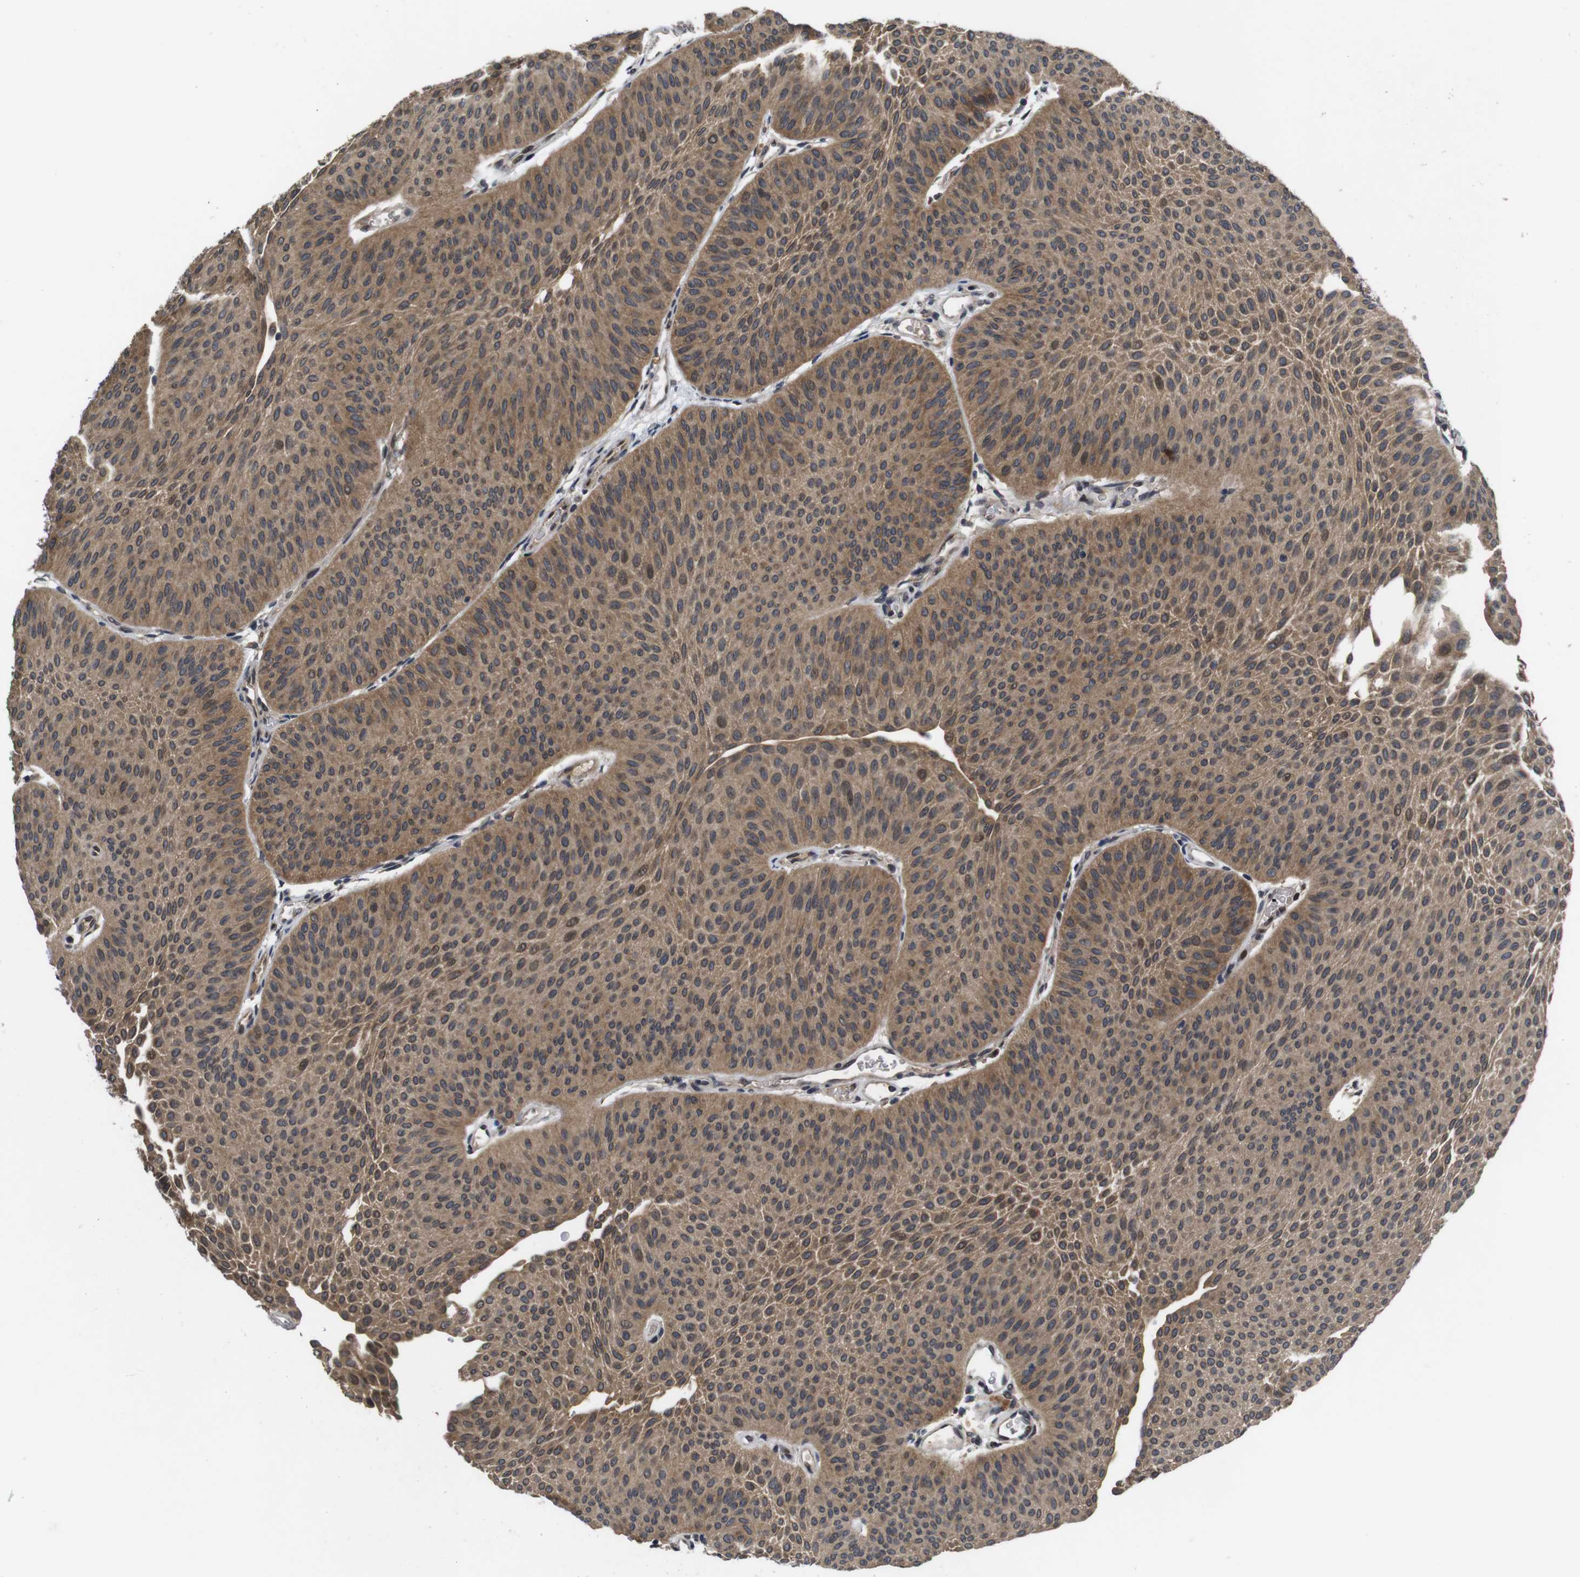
{"staining": {"intensity": "moderate", "quantity": ">75%", "location": "cytoplasmic/membranous,nuclear"}, "tissue": "urothelial cancer", "cell_type": "Tumor cells", "image_type": "cancer", "snomed": [{"axis": "morphology", "description": "Urothelial carcinoma, Low grade"}, {"axis": "topography", "description": "Urinary bladder"}], "caption": "Immunohistochemistry of low-grade urothelial carcinoma displays medium levels of moderate cytoplasmic/membranous and nuclear positivity in about >75% of tumor cells. Using DAB (brown) and hematoxylin (blue) stains, captured at high magnification using brightfield microscopy.", "gene": "ZBTB46", "patient": {"sex": "female", "age": 60}}